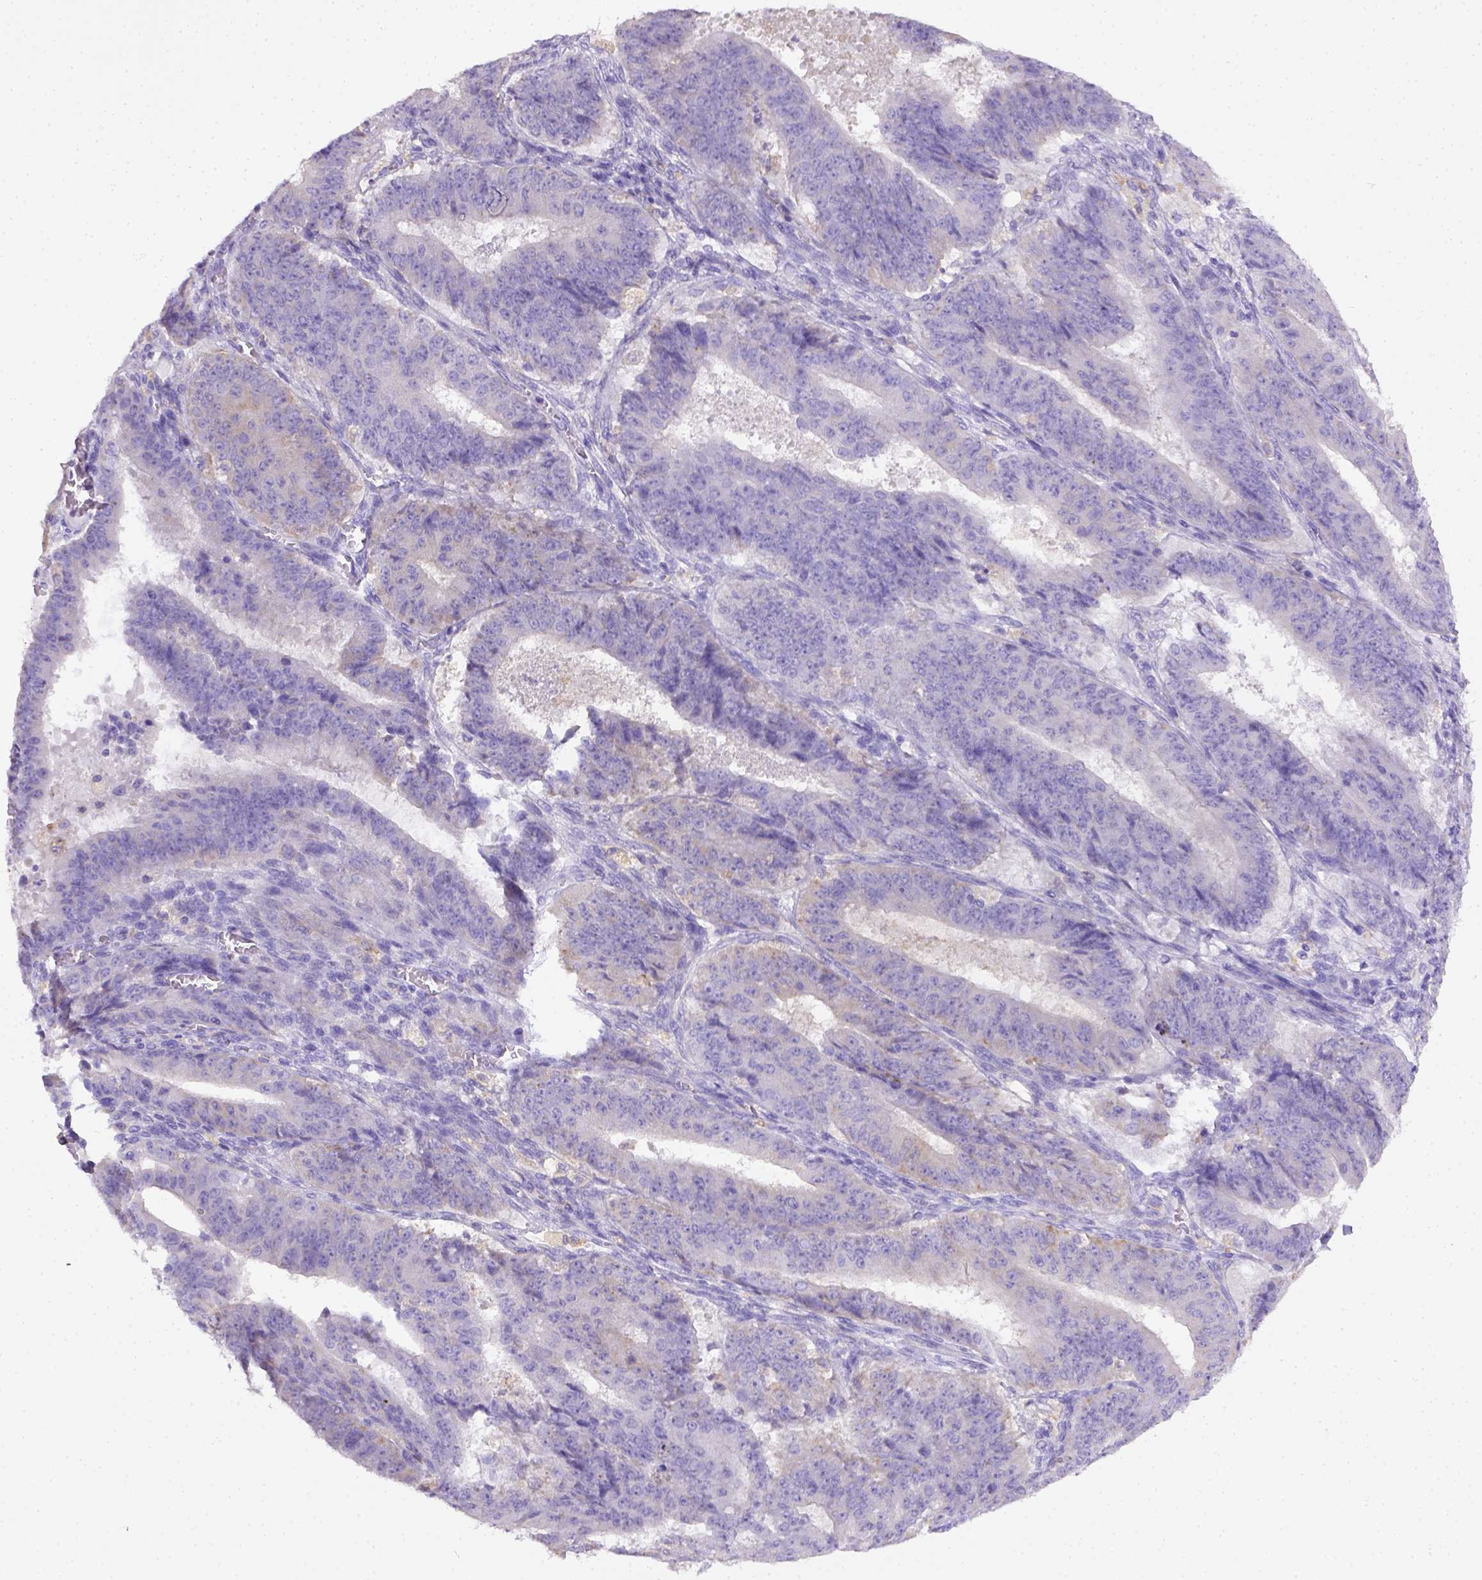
{"staining": {"intensity": "negative", "quantity": "none", "location": "none"}, "tissue": "ovarian cancer", "cell_type": "Tumor cells", "image_type": "cancer", "snomed": [{"axis": "morphology", "description": "Carcinoma, endometroid"}, {"axis": "topography", "description": "Ovary"}], "caption": "Histopathology image shows no protein positivity in tumor cells of ovarian cancer (endometroid carcinoma) tissue. The staining is performed using DAB (3,3'-diaminobenzidine) brown chromogen with nuclei counter-stained in using hematoxylin.", "gene": "CD40", "patient": {"sex": "female", "age": 42}}